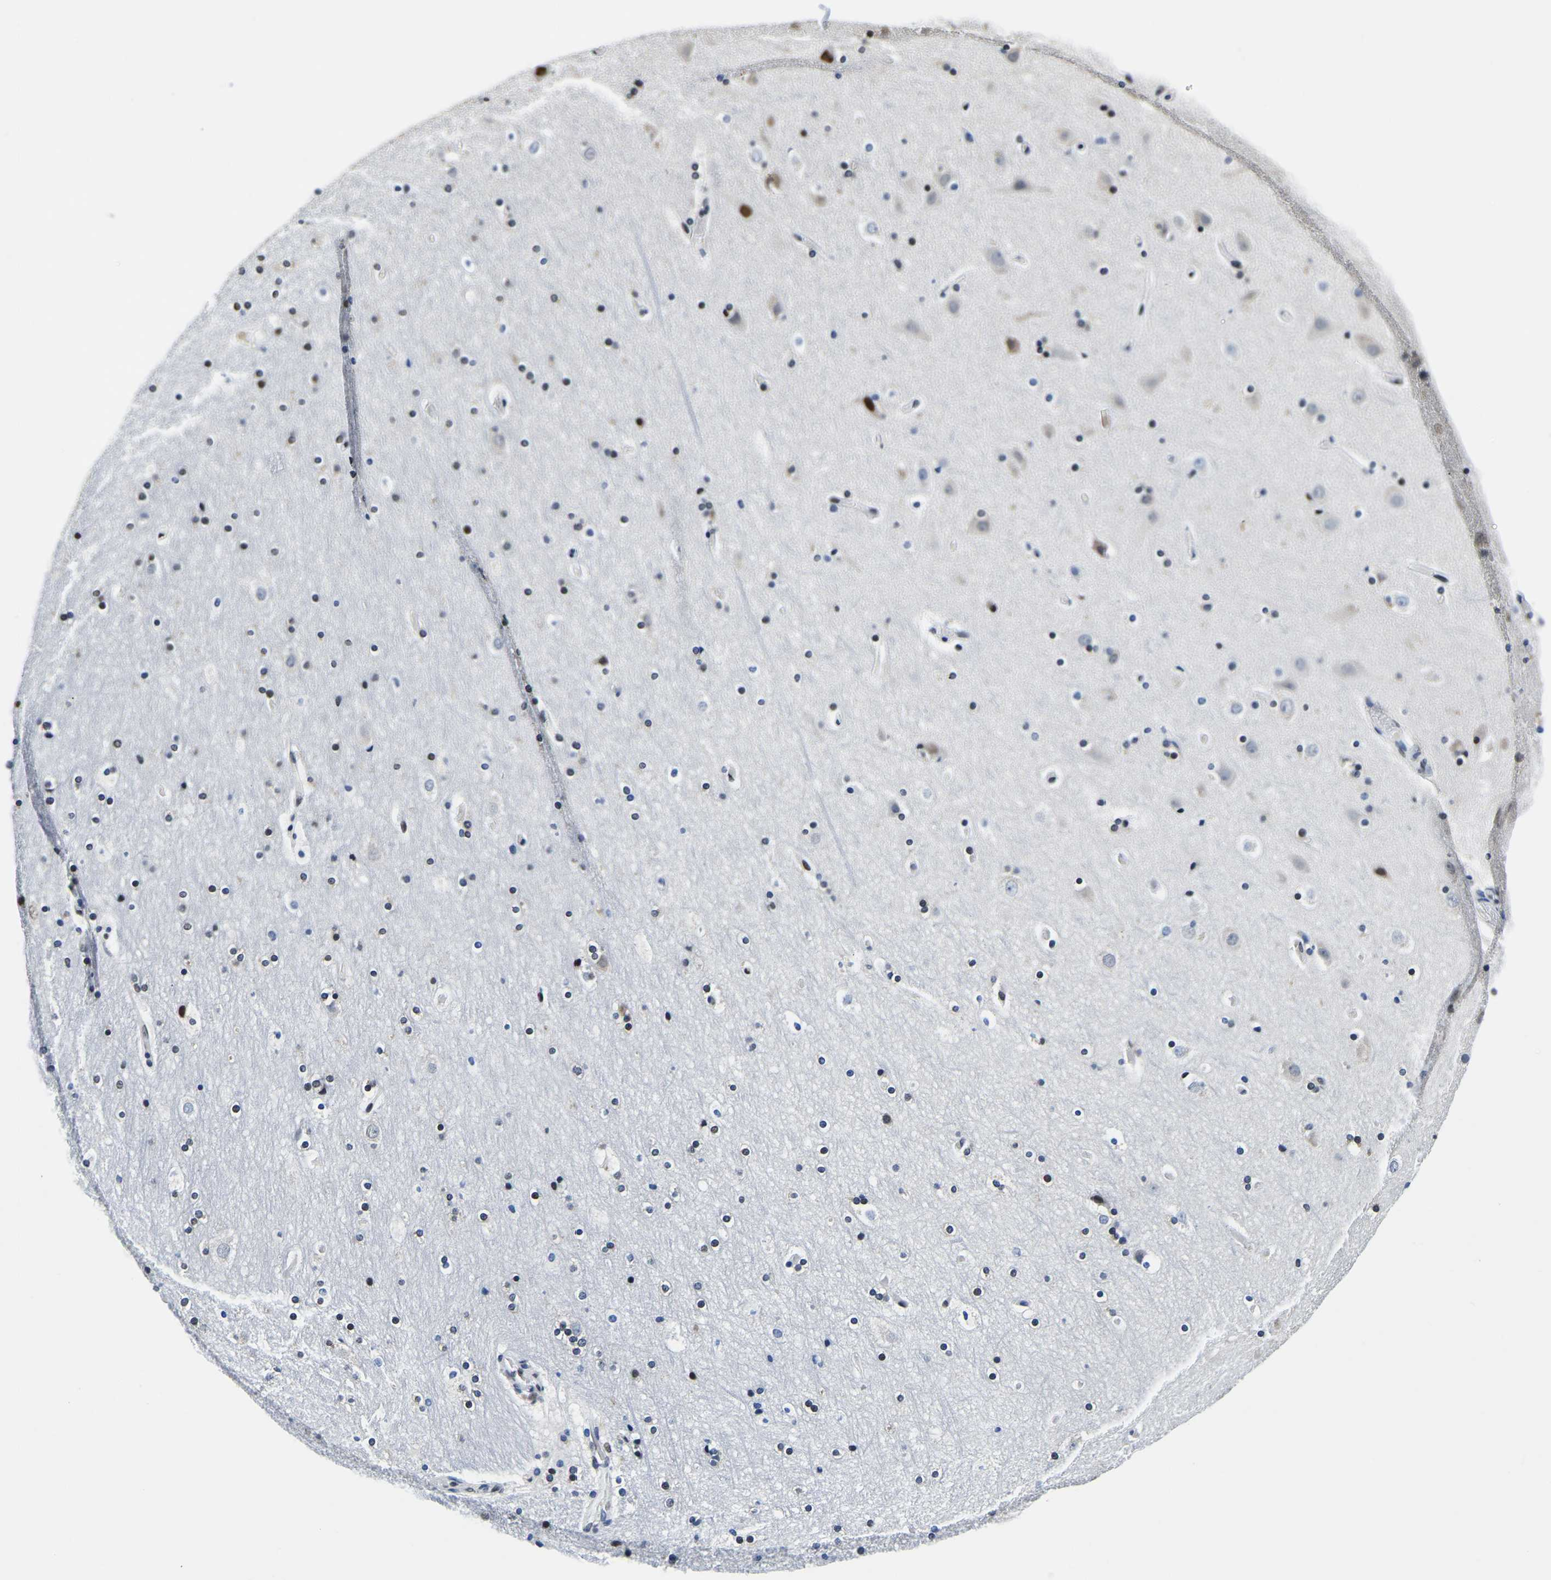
{"staining": {"intensity": "negative", "quantity": "none", "location": "none"}, "tissue": "cerebral cortex", "cell_type": "Endothelial cells", "image_type": "normal", "snomed": [{"axis": "morphology", "description": "Normal tissue, NOS"}, {"axis": "topography", "description": "Cerebral cortex"}], "caption": "Immunohistochemical staining of normal cerebral cortex exhibits no significant staining in endothelial cells. (Immunohistochemistry (ihc), brightfield microscopy, high magnification).", "gene": "UBA1", "patient": {"sex": "male", "age": 57}}